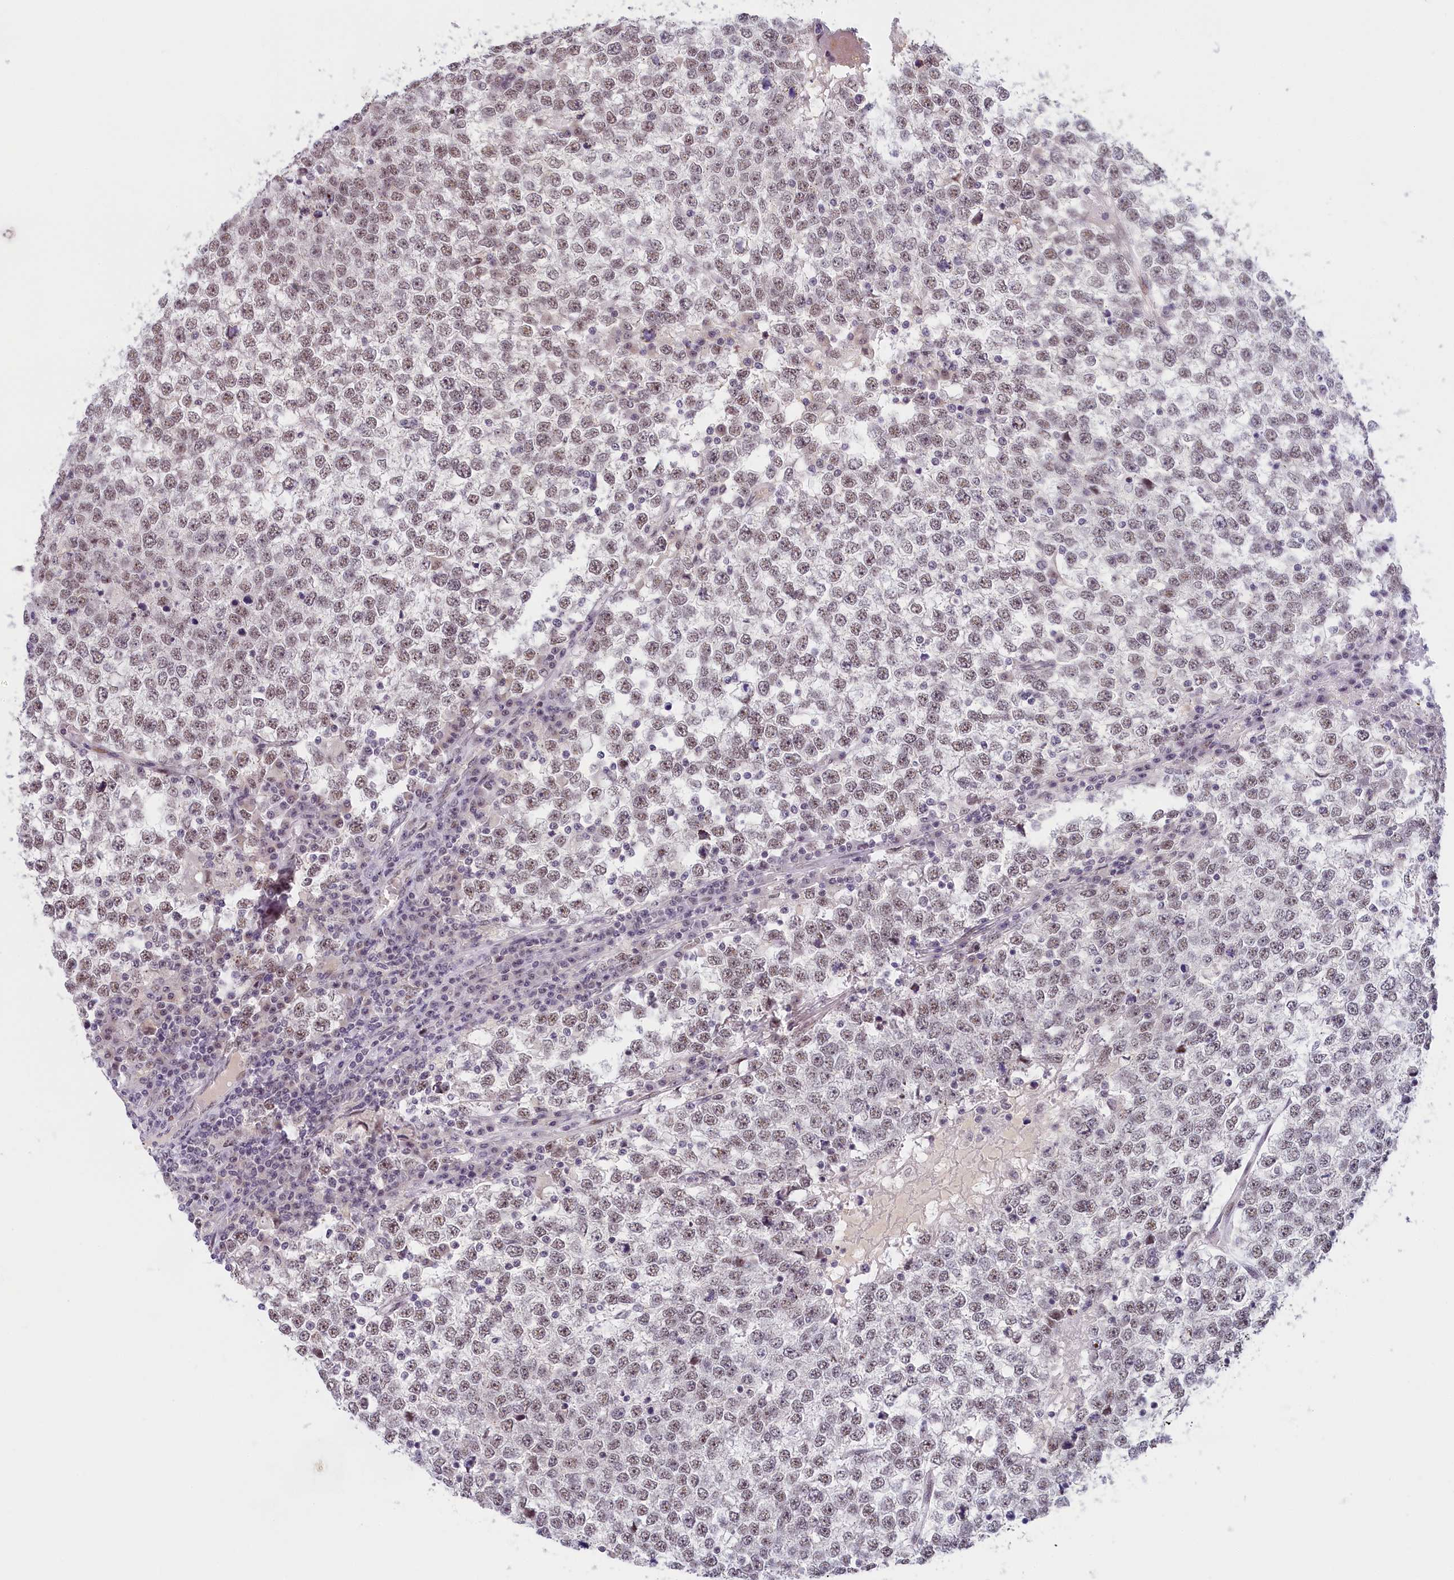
{"staining": {"intensity": "weak", "quantity": ">75%", "location": "nuclear"}, "tissue": "testis cancer", "cell_type": "Tumor cells", "image_type": "cancer", "snomed": [{"axis": "morphology", "description": "Seminoma, NOS"}, {"axis": "topography", "description": "Testis"}], "caption": "A high-resolution histopathology image shows immunohistochemistry (IHC) staining of testis cancer (seminoma), which displays weak nuclear positivity in approximately >75% of tumor cells.", "gene": "SEC31B", "patient": {"sex": "male", "age": 65}}